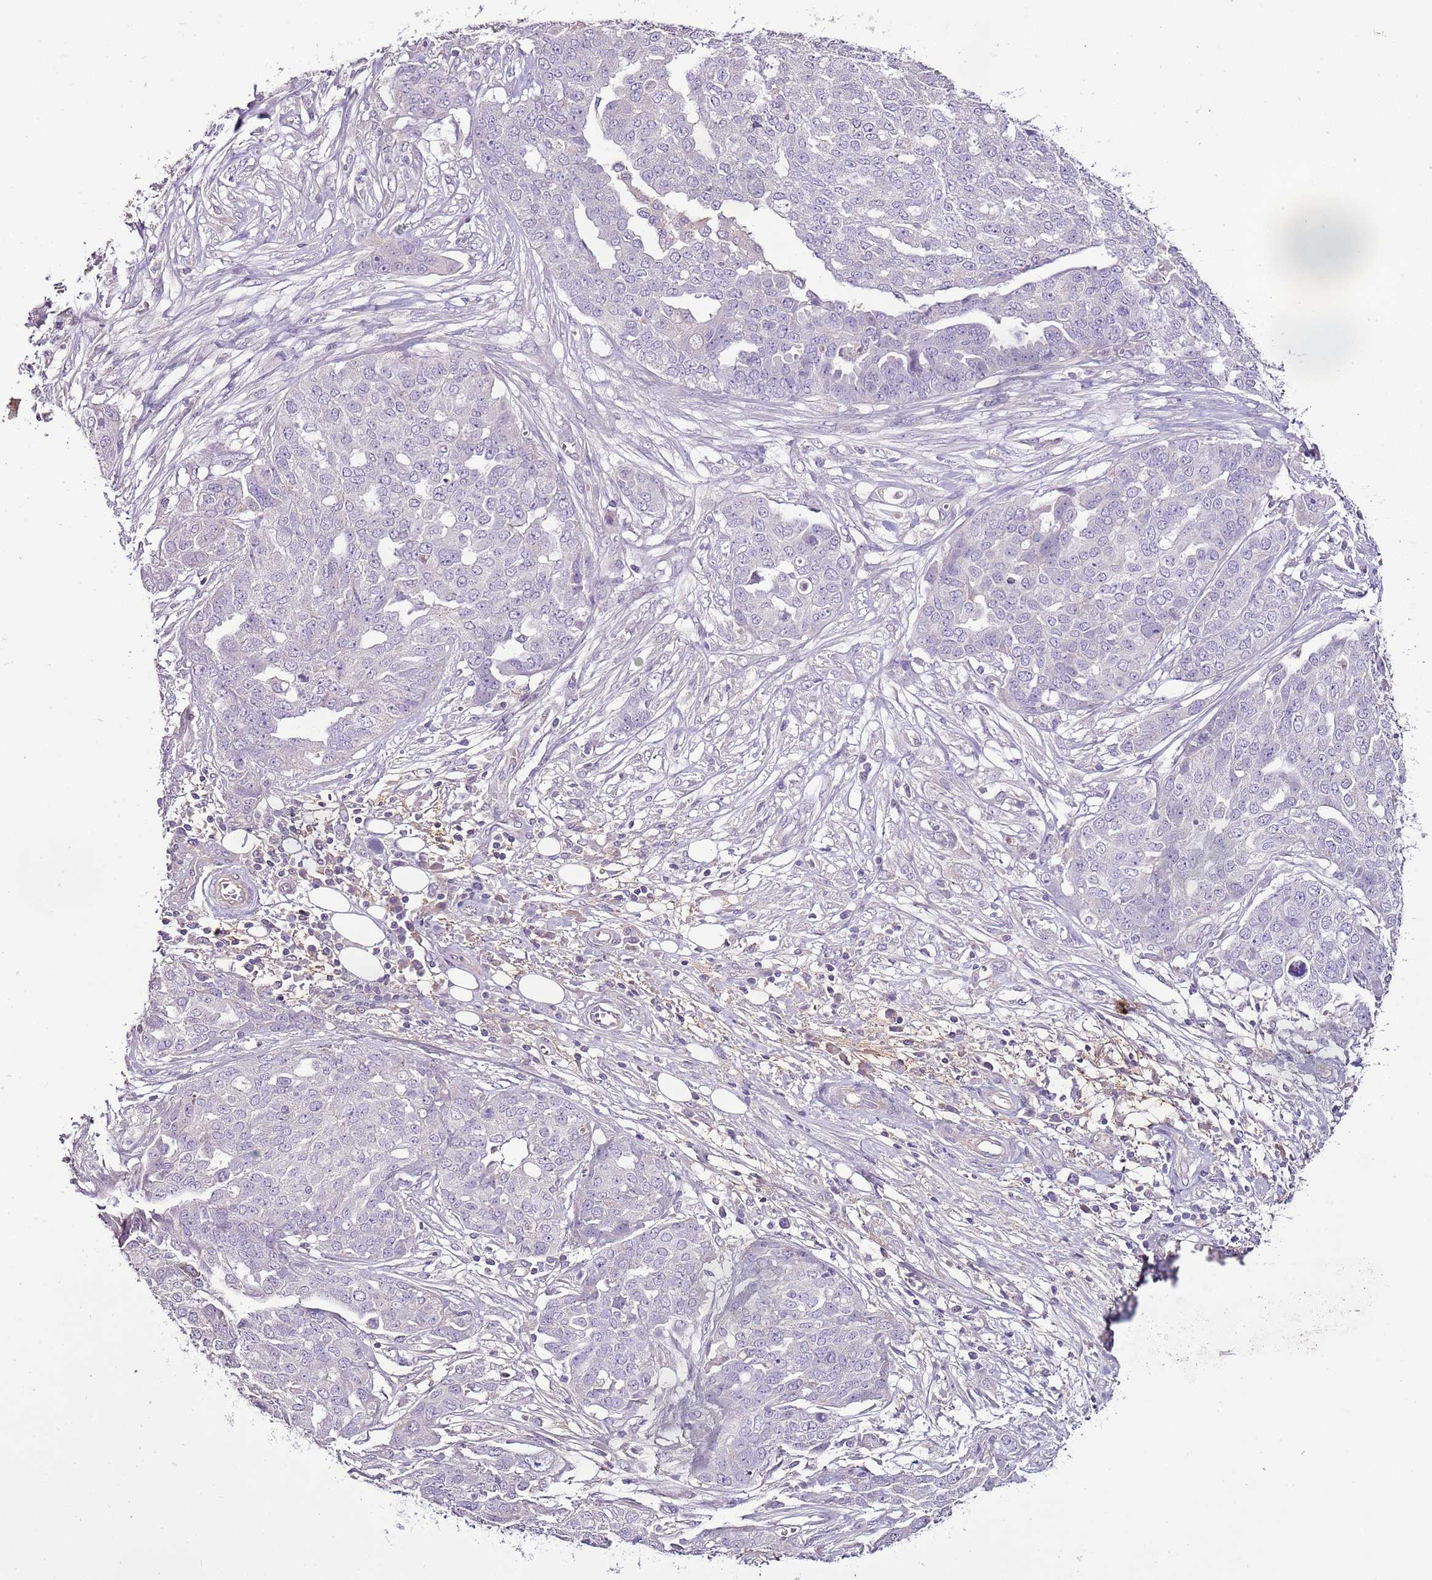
{"staining": {"intensity": "negative", "quantity": "none", "location": "none"}, "tissue": "ovarian cancer", "cell_type": "Tumor cells", "image_type": "cancer", "snomed": [{"axis": "morphology", "description": "Cystadenocarcinoma, serous, NOS"}, {"axis": "topography", "description": "Soft tissue"}, {"axis": "topography", "description": "Ovary"}], "caption": "Photomicrograph shows no protein staining in tumor cells of ovarian cancer tissue.", "gene": "CMKLR1", "patient": {"sex": "female", "age": 57}}